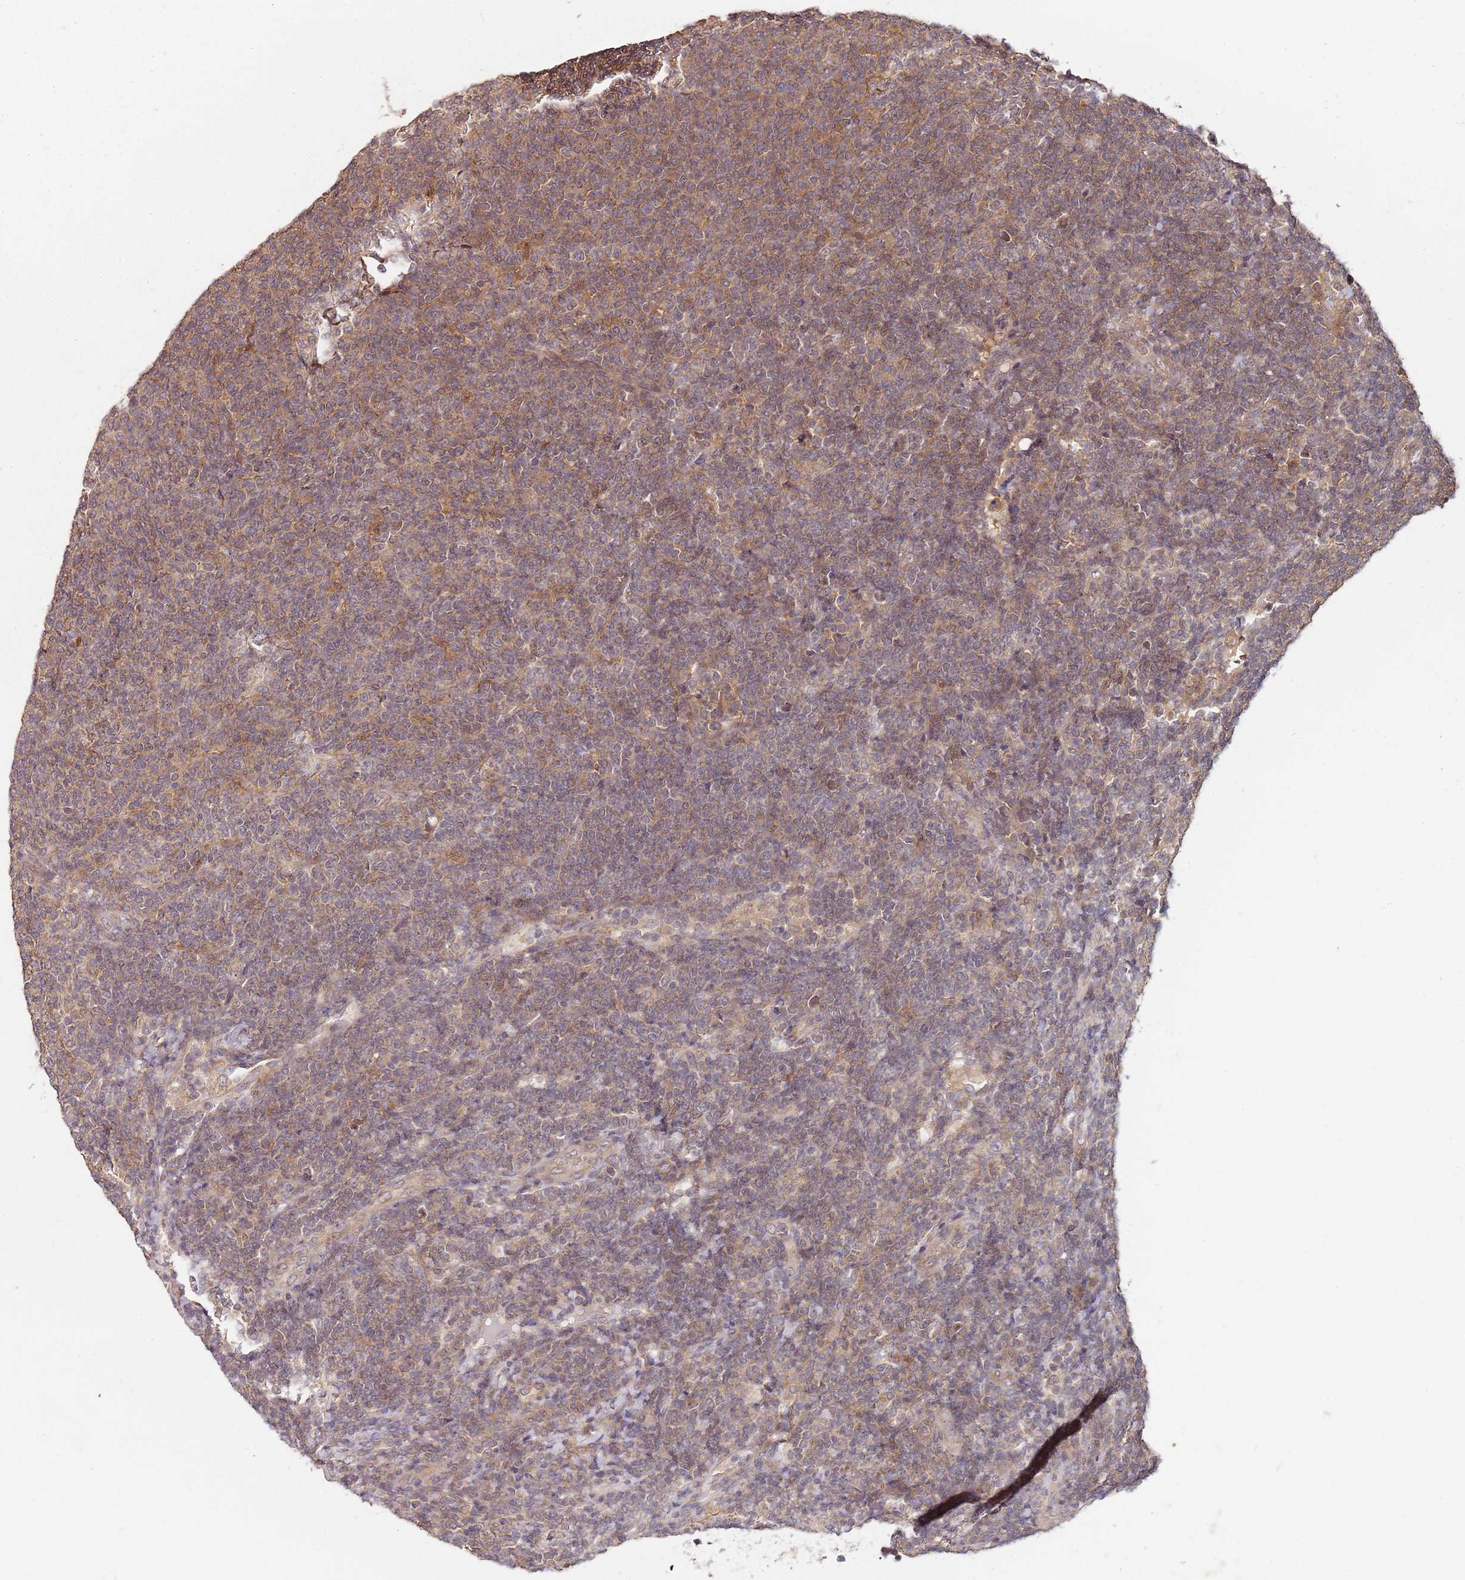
{"staining": {"intensity": "moderate", "quantity": ">75%", "location": "cytoplasmic/membranous"}, "tissue": "lymphoma", "cell_type": "Tumor cells", "image_type": "cancer", "snomed": [{"axis": "morphology", "description": "Malignant lymphoma, non-Hodgkin's type, Low grade"}, {"axis": "topography", "description": "Lymph node"}], "caption": "Protein expression analysis of human lymphoma reveals moderate cytoplasmic/membranous positivity in approximately >75% of tumor cells. (IHC, brightfield microscopy, high magnification).", "gene": "LIN37", "patient": {"sex": "male", "age": 66}}